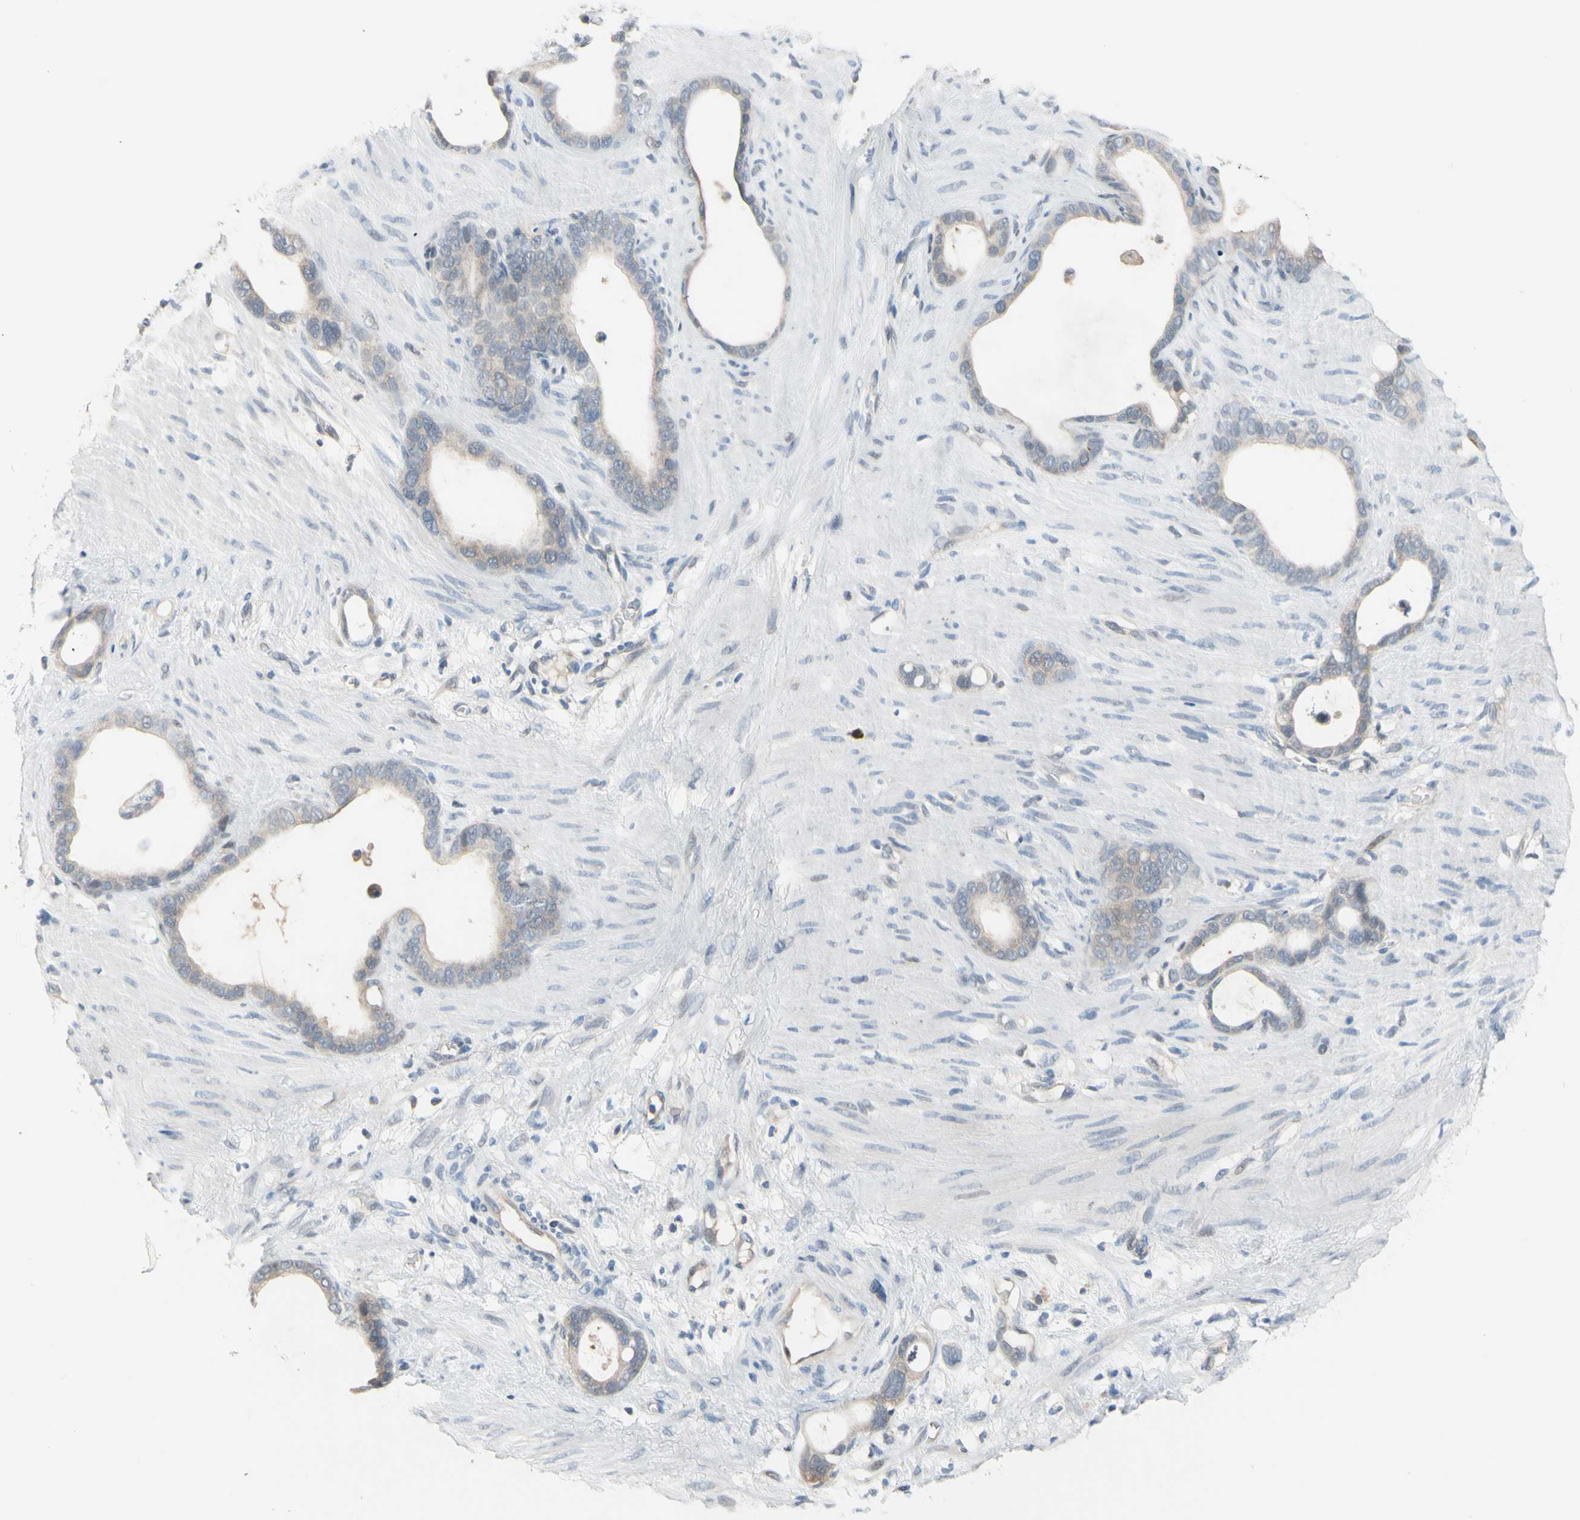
{"staining": {"intensity": "weak", "quantity": ">75%", "location": "cytoplasmic/membranous"}, "tissue": "stomach cancer", "cell_type": "Tumor cells", "image_type": "cancer", "snomed": [{"axis": "morphology", "description": "Adenocarcinoma, NOS"}, {"axis": "topography", "description": "Stomach"}], "caption": "A low amount of weak cytoplasmic/membranous positivity is appreciated in about >75% of tumor cells in stomach adenocarcinoma tissue.", "gene": "HSPA4", "patient": {"sex": "female", "age": 75}}